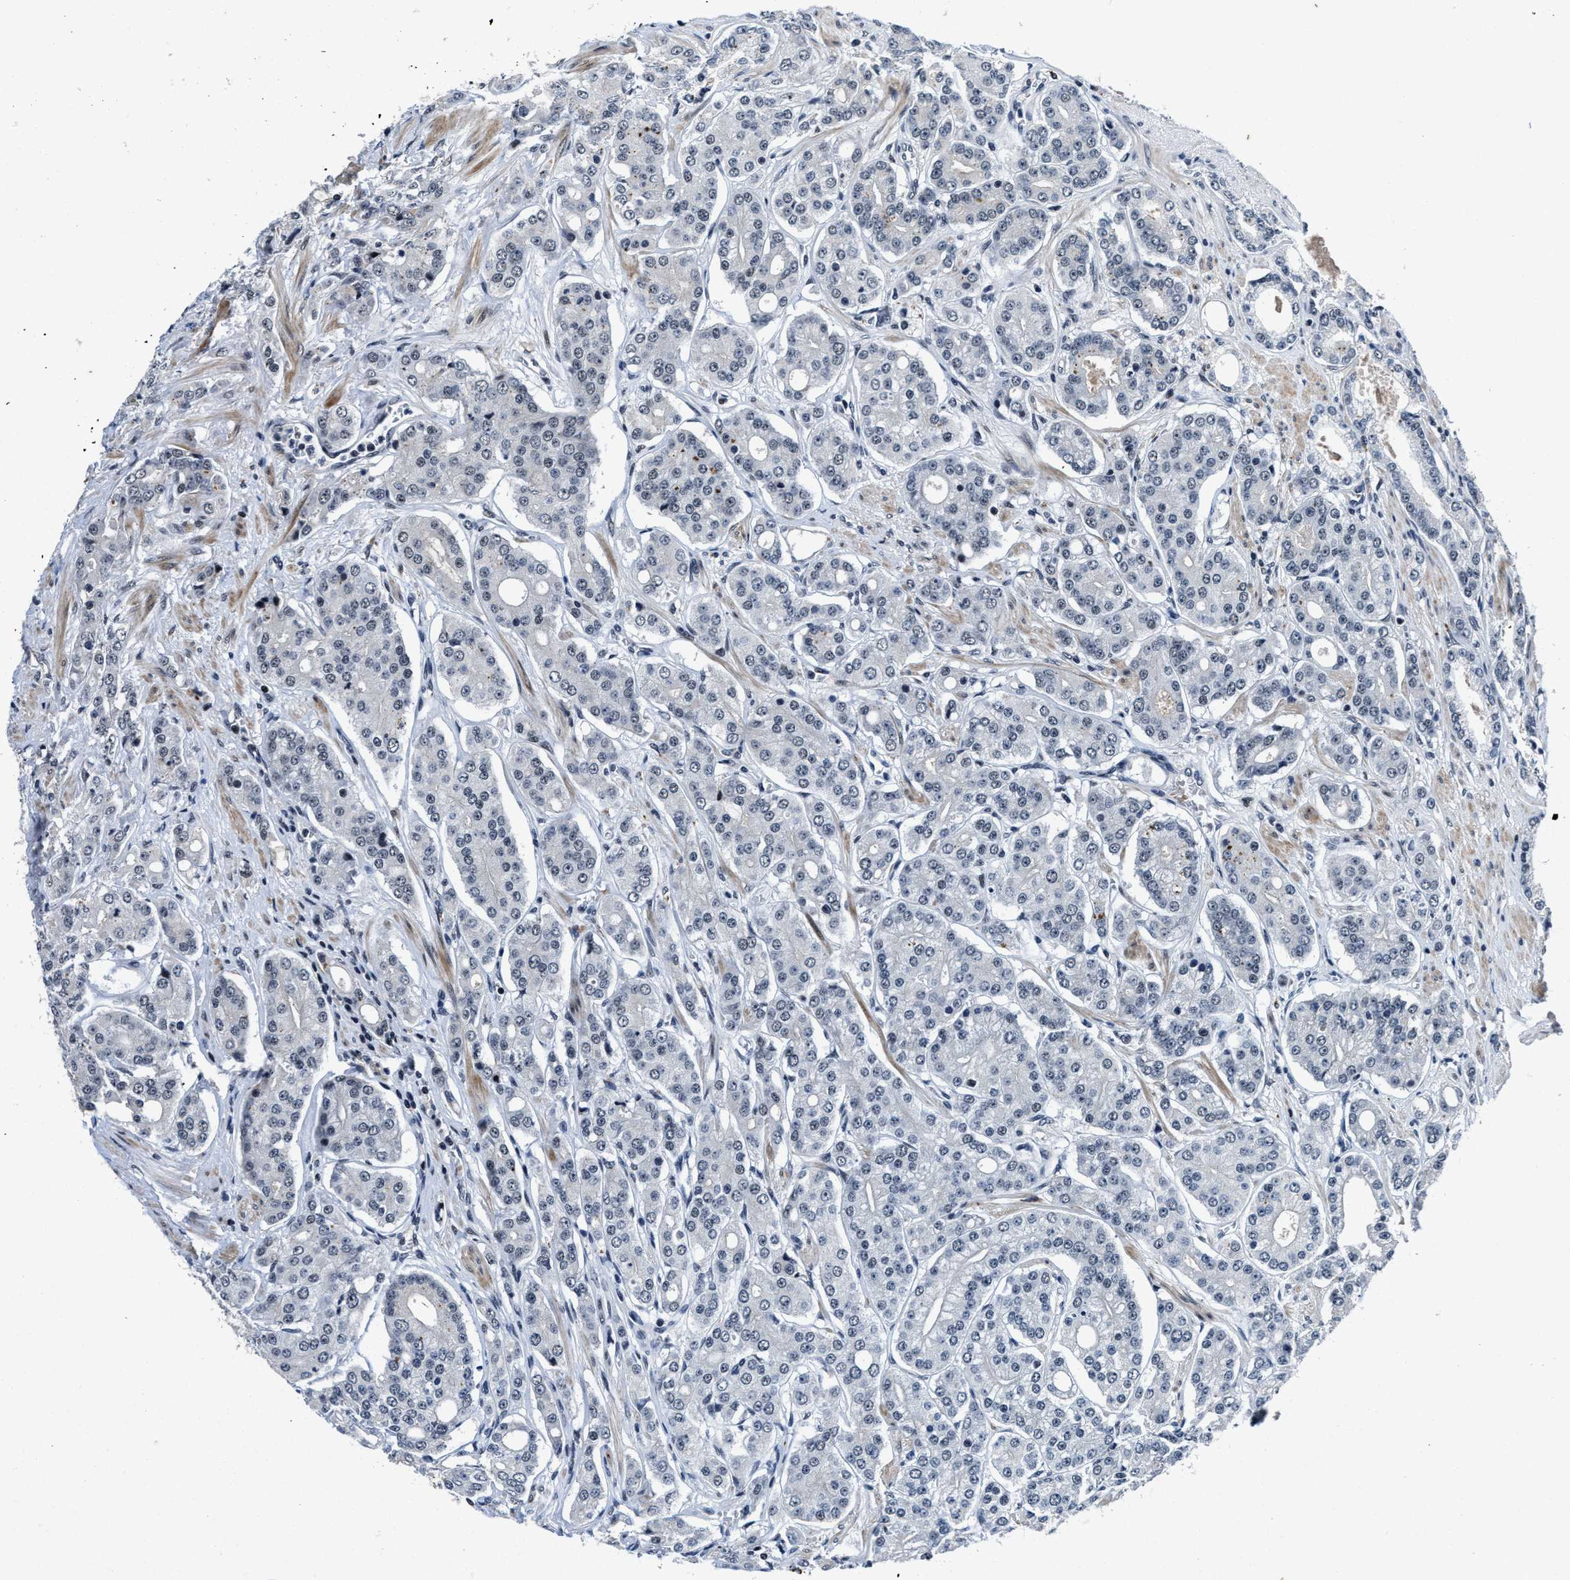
{"staining": {"intensity": "negative", "quantity": "none", "location": "none"}, "tissue": "prostate cancer", "cell_type": "Tumor cells", "image_type": "cancer", "snomed": [{"axis": "morphology", "description": "Adenocarcinoma, High grade"}, {"axis": "topography", "description": "Prostate"}], "caption": "Immunohistochemistry image of neoplastic tissue: high-grade adenocarcinoma (prostate) stained with DAB (3,3'-diaminobenzidine) reveals no significant protein positivity in tumor cells.", "gene": "ZNF233", "patient": {"sex": "male", "age": 71}}